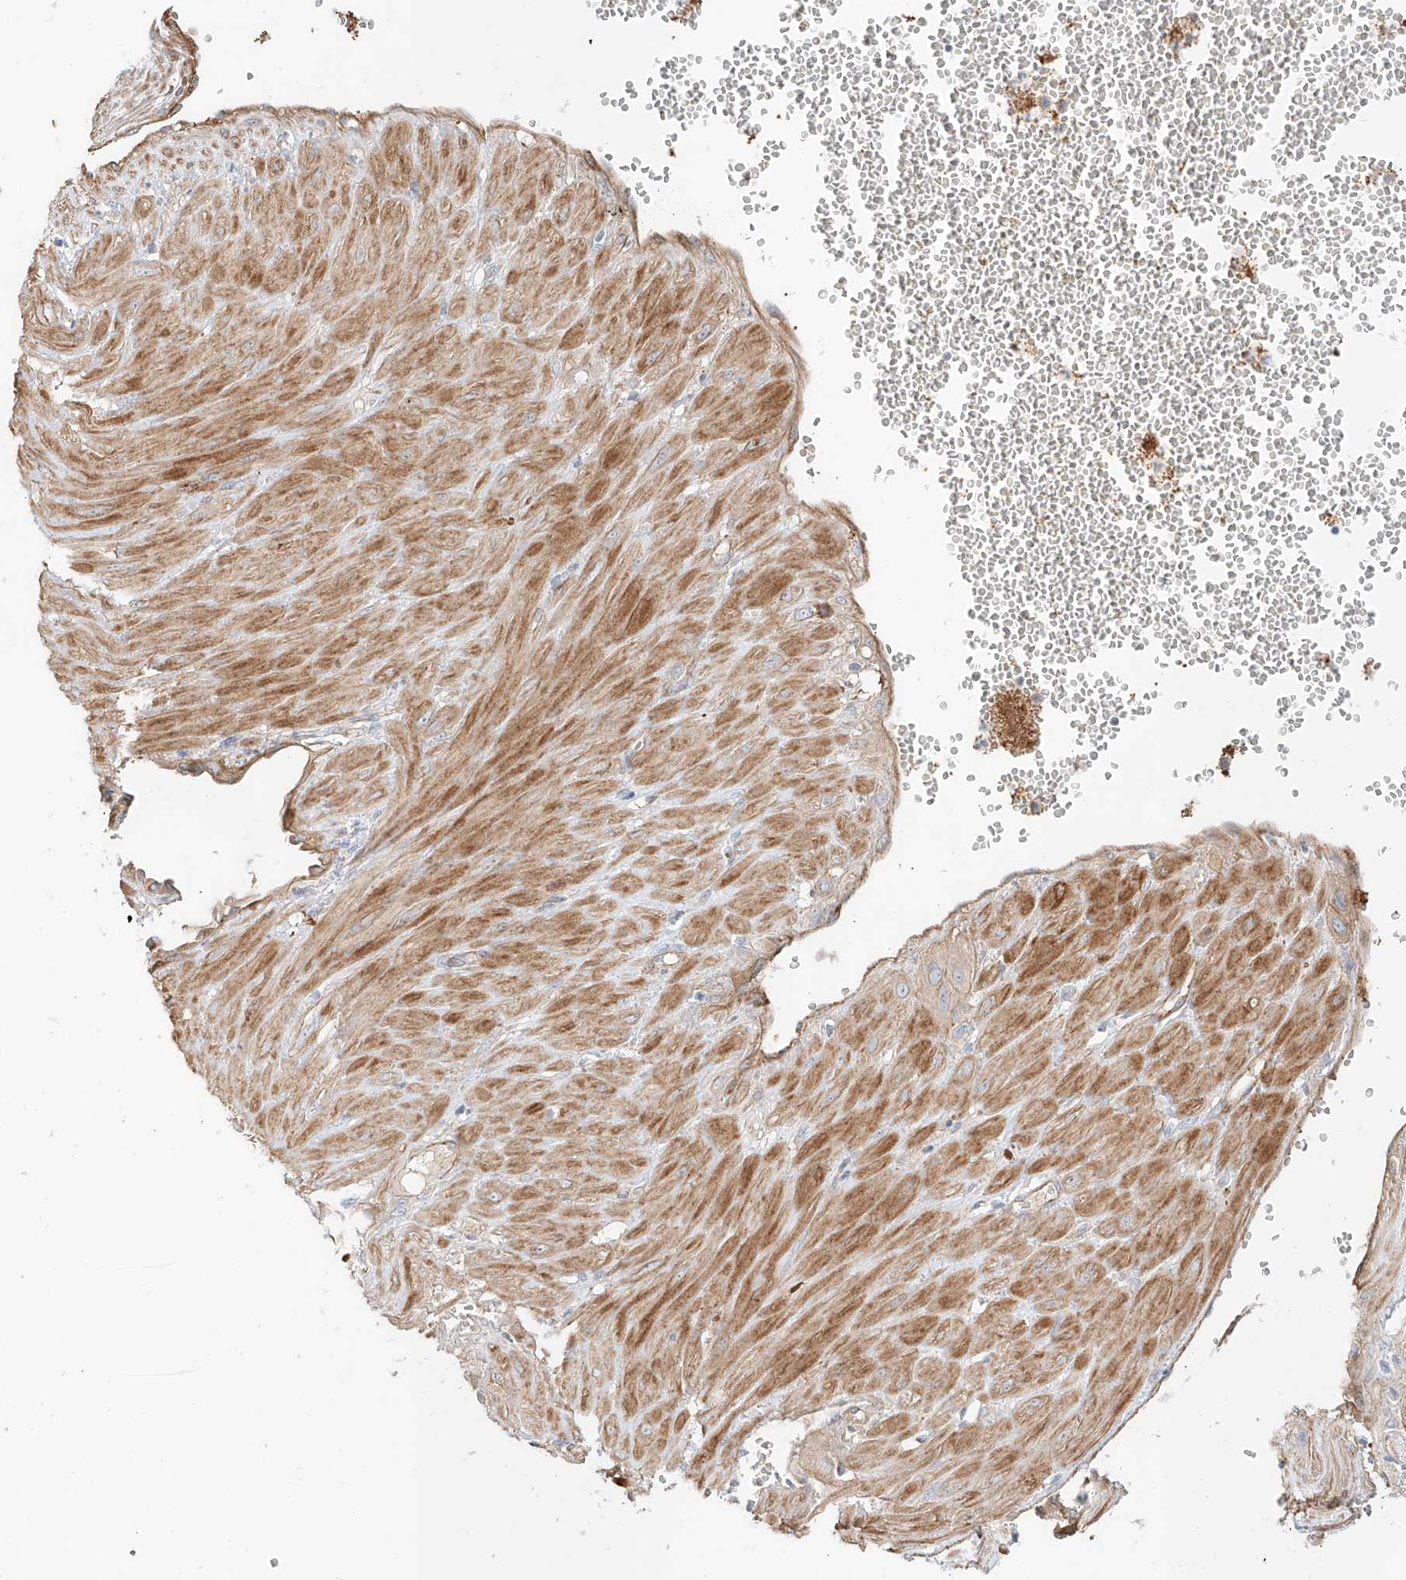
{"staining": {"intensity": "weak", "quantity": "<25%", "location": "cytoplasmic/membranous"}, "tissue": "cervical cancer", "cell_type": "Tumor cells", "image_type": "cancer", "snomed": [{"axis": "morphology", "description": "Squamous cell carcinoma, NOS"}, {"axis": "topography", "description": "Cervix"}], "caption": "Immunohistochemistry of cervical cancer (squamous cell carcinoma) reveals no expression in tumor cells.", "gene": "AJM1", "patient": {"sex": "female", "age": 34}}